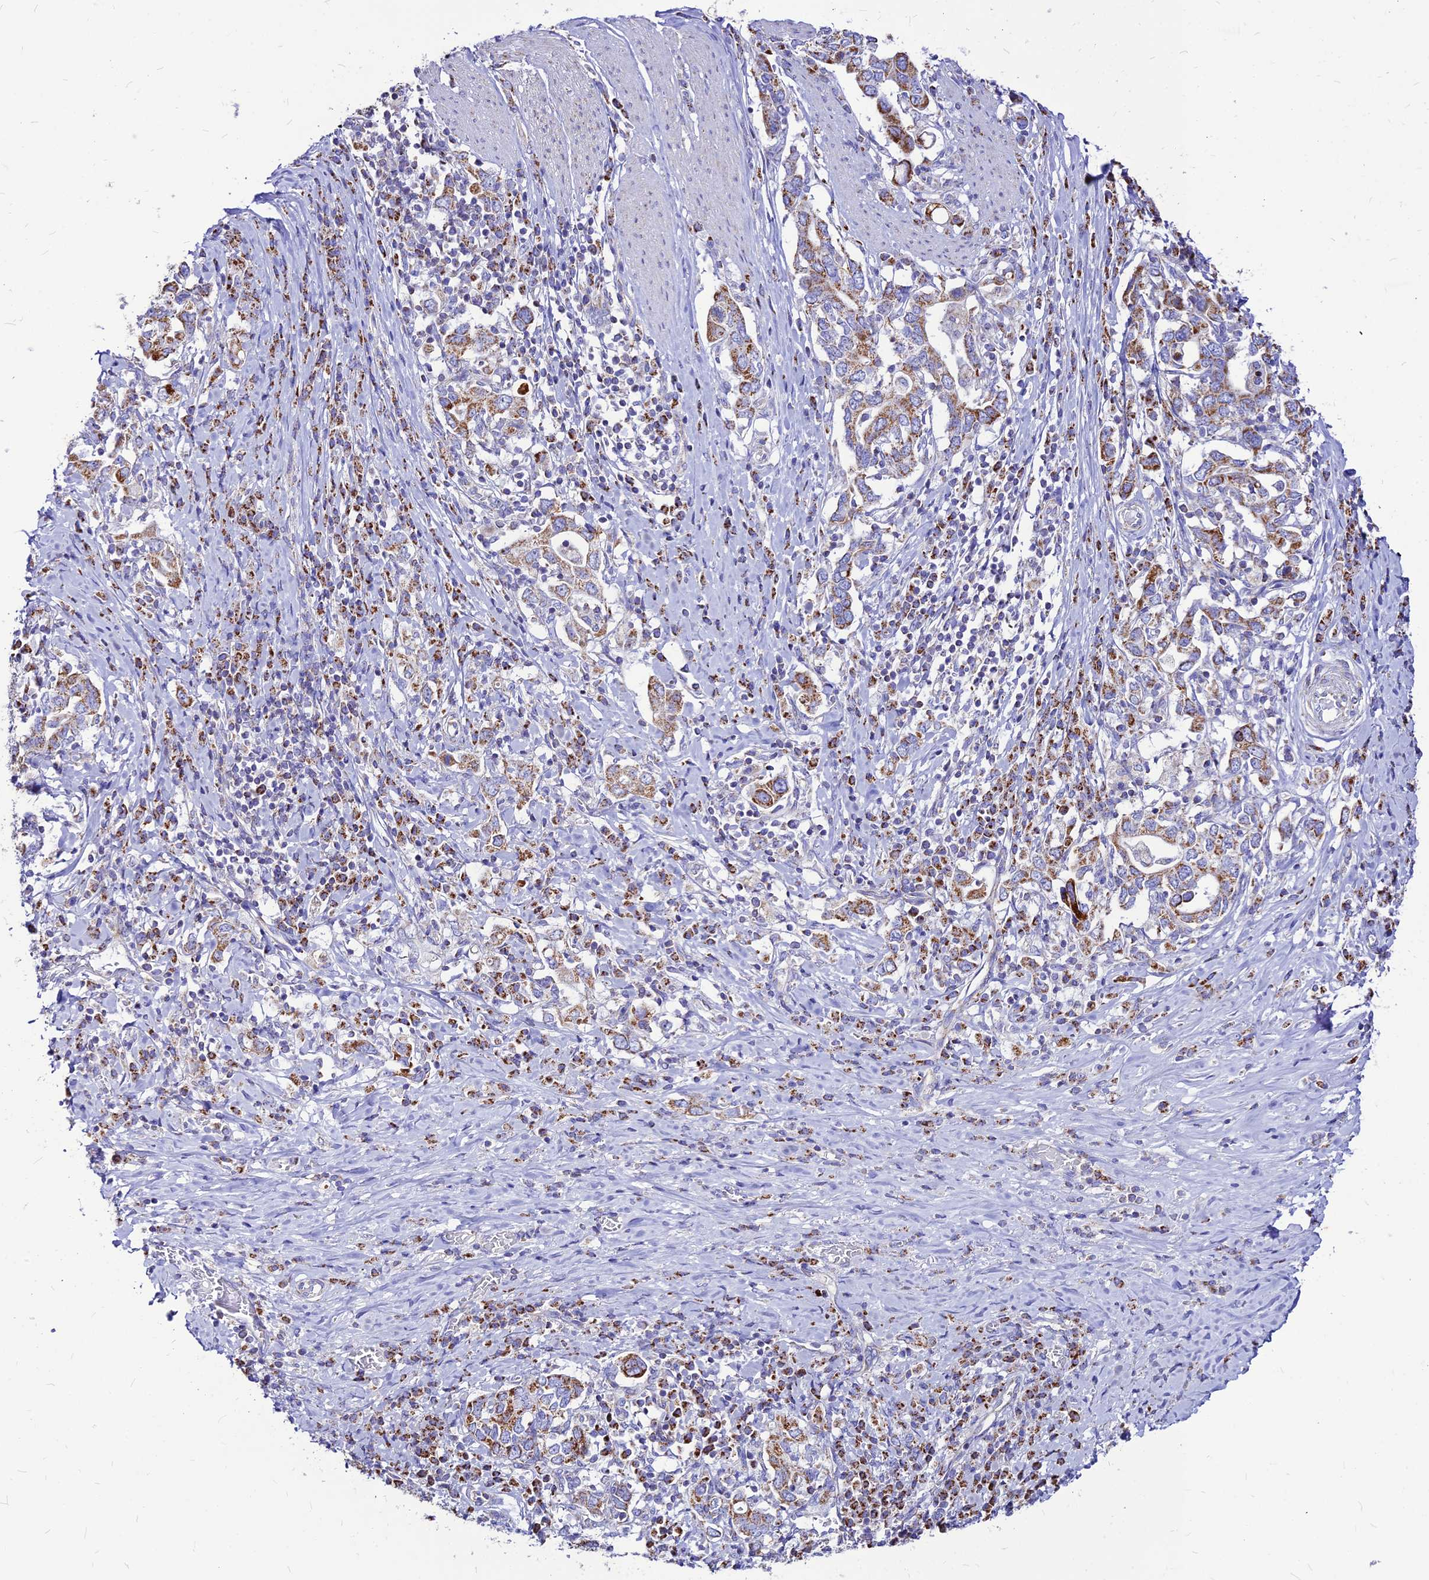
{"staining": {"intensity": "moderate", "quantity": ">75%", "location": "cytoplasmic/membranous"}, "tissue": "stomach cancer", "cell_type": "Tumor cells", "image_type": "cancer", "snomed": [{"axis": "morphology", "description": "Adenocarcinoma, NOS"}, {"axis": "topography", "description": "Stomach, upper"}, {"axis": "topography", "description": "Stomach"}], "caption": "A high-resolution micrograph shows IHC staining of stomach adenocarcinoma, which reveals moderate cytoplasmic/membranous expression in approximately >75% of tumor cells. The staining was performed using DAB (3,3'-diaminobenzidine) to visualize the protein expression in brown, while the nuclei were stained in blue with hematoxylin (Magnification: 20x).", "gene": "ECI1", "patient": {"sex": "male", "age": 62}}